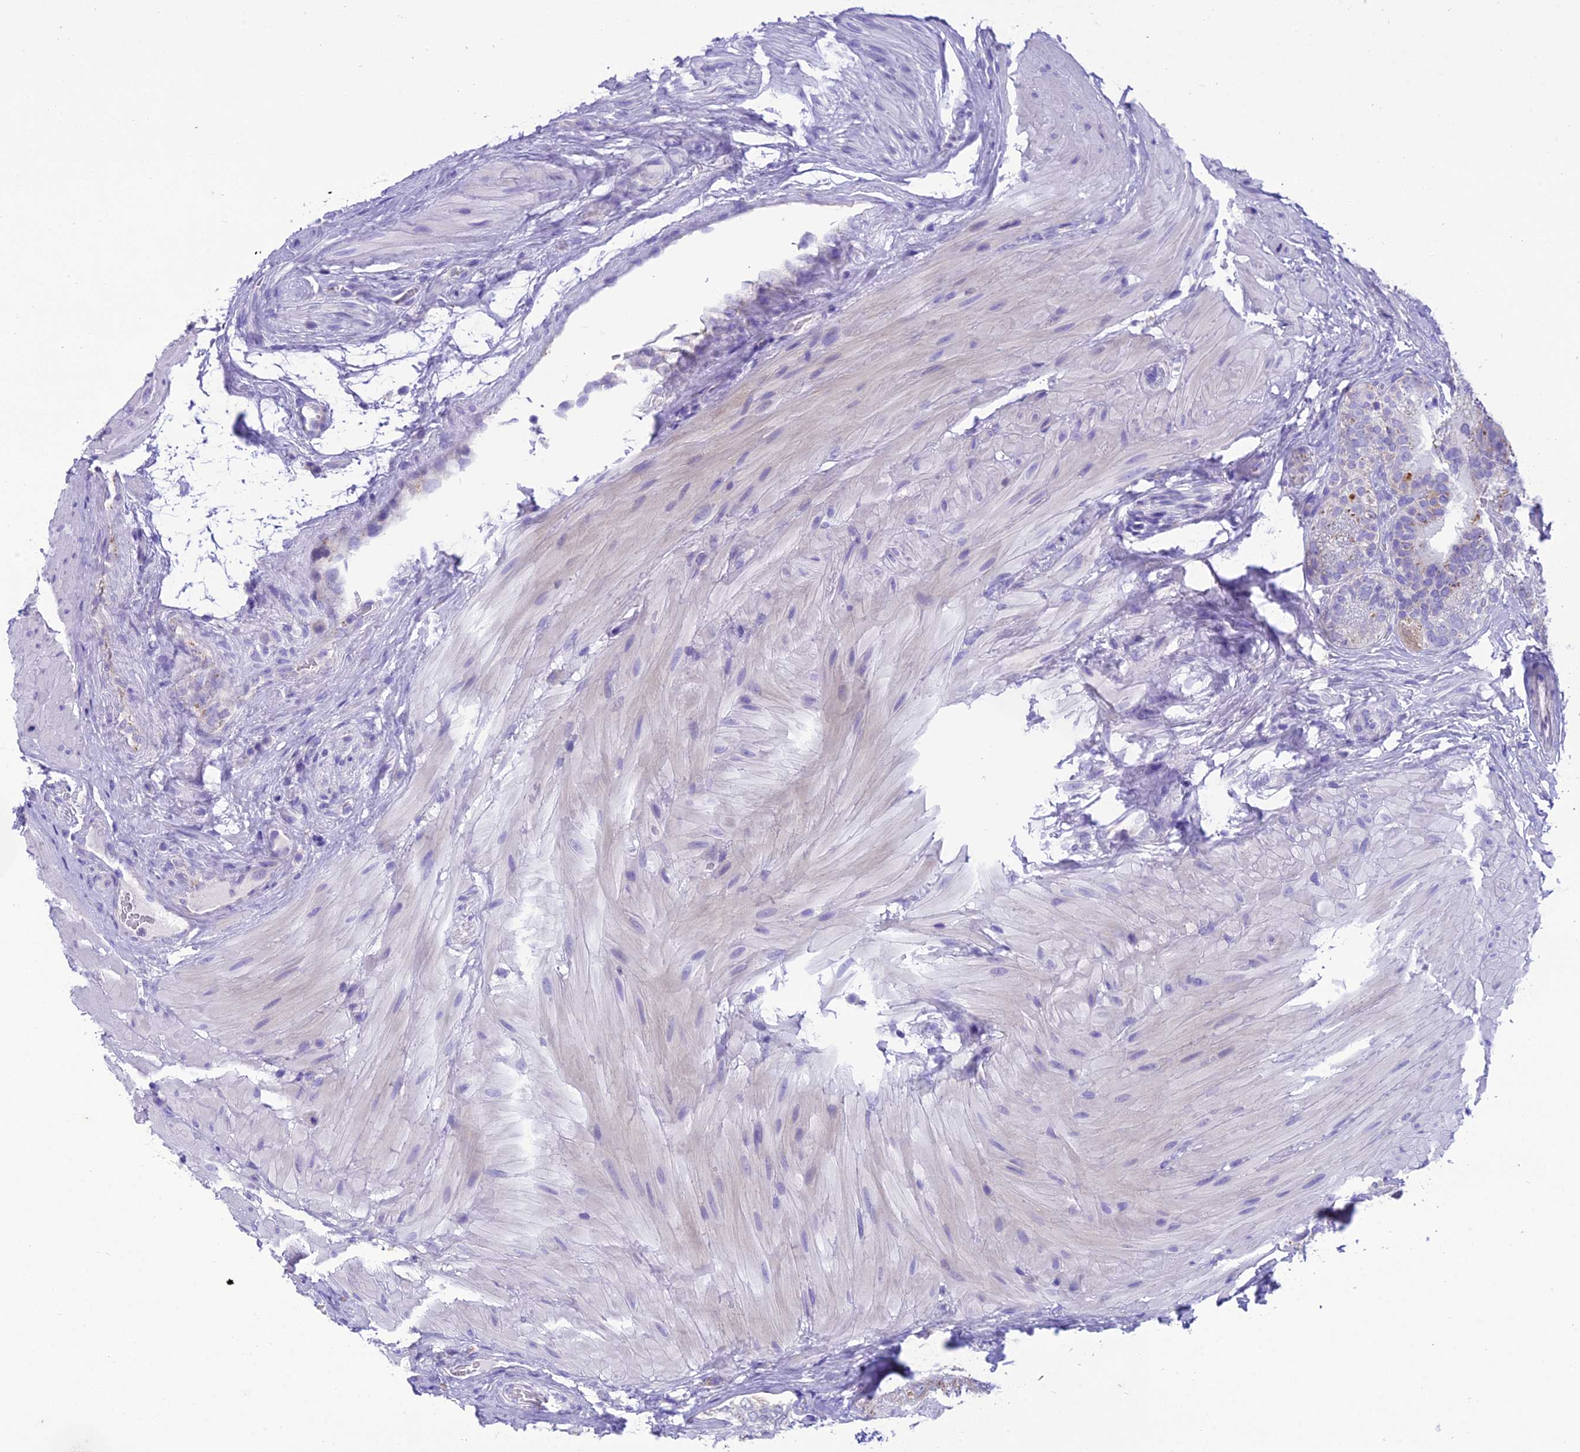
{"staining": {"intensity": "negative", "quantity": "none", "location": "none"}, "tissue": "seminal vesicle", "cell_type": "Glandular cells", "image_type": "normal", "snomed": [{"axis": "morphology", "description": "Normal tissue, NOS"}, {"axis": "topography", "description": "Seminal veicle"}, {"axis": "topography", "description": "Peripheral nerve tissue"}], "caption": "Protein analysis of benign seminal vesicle reveals no significant staining in glandular cells.", "gene": "MIIP", "patient": {"sex": "male", "age": 63}}